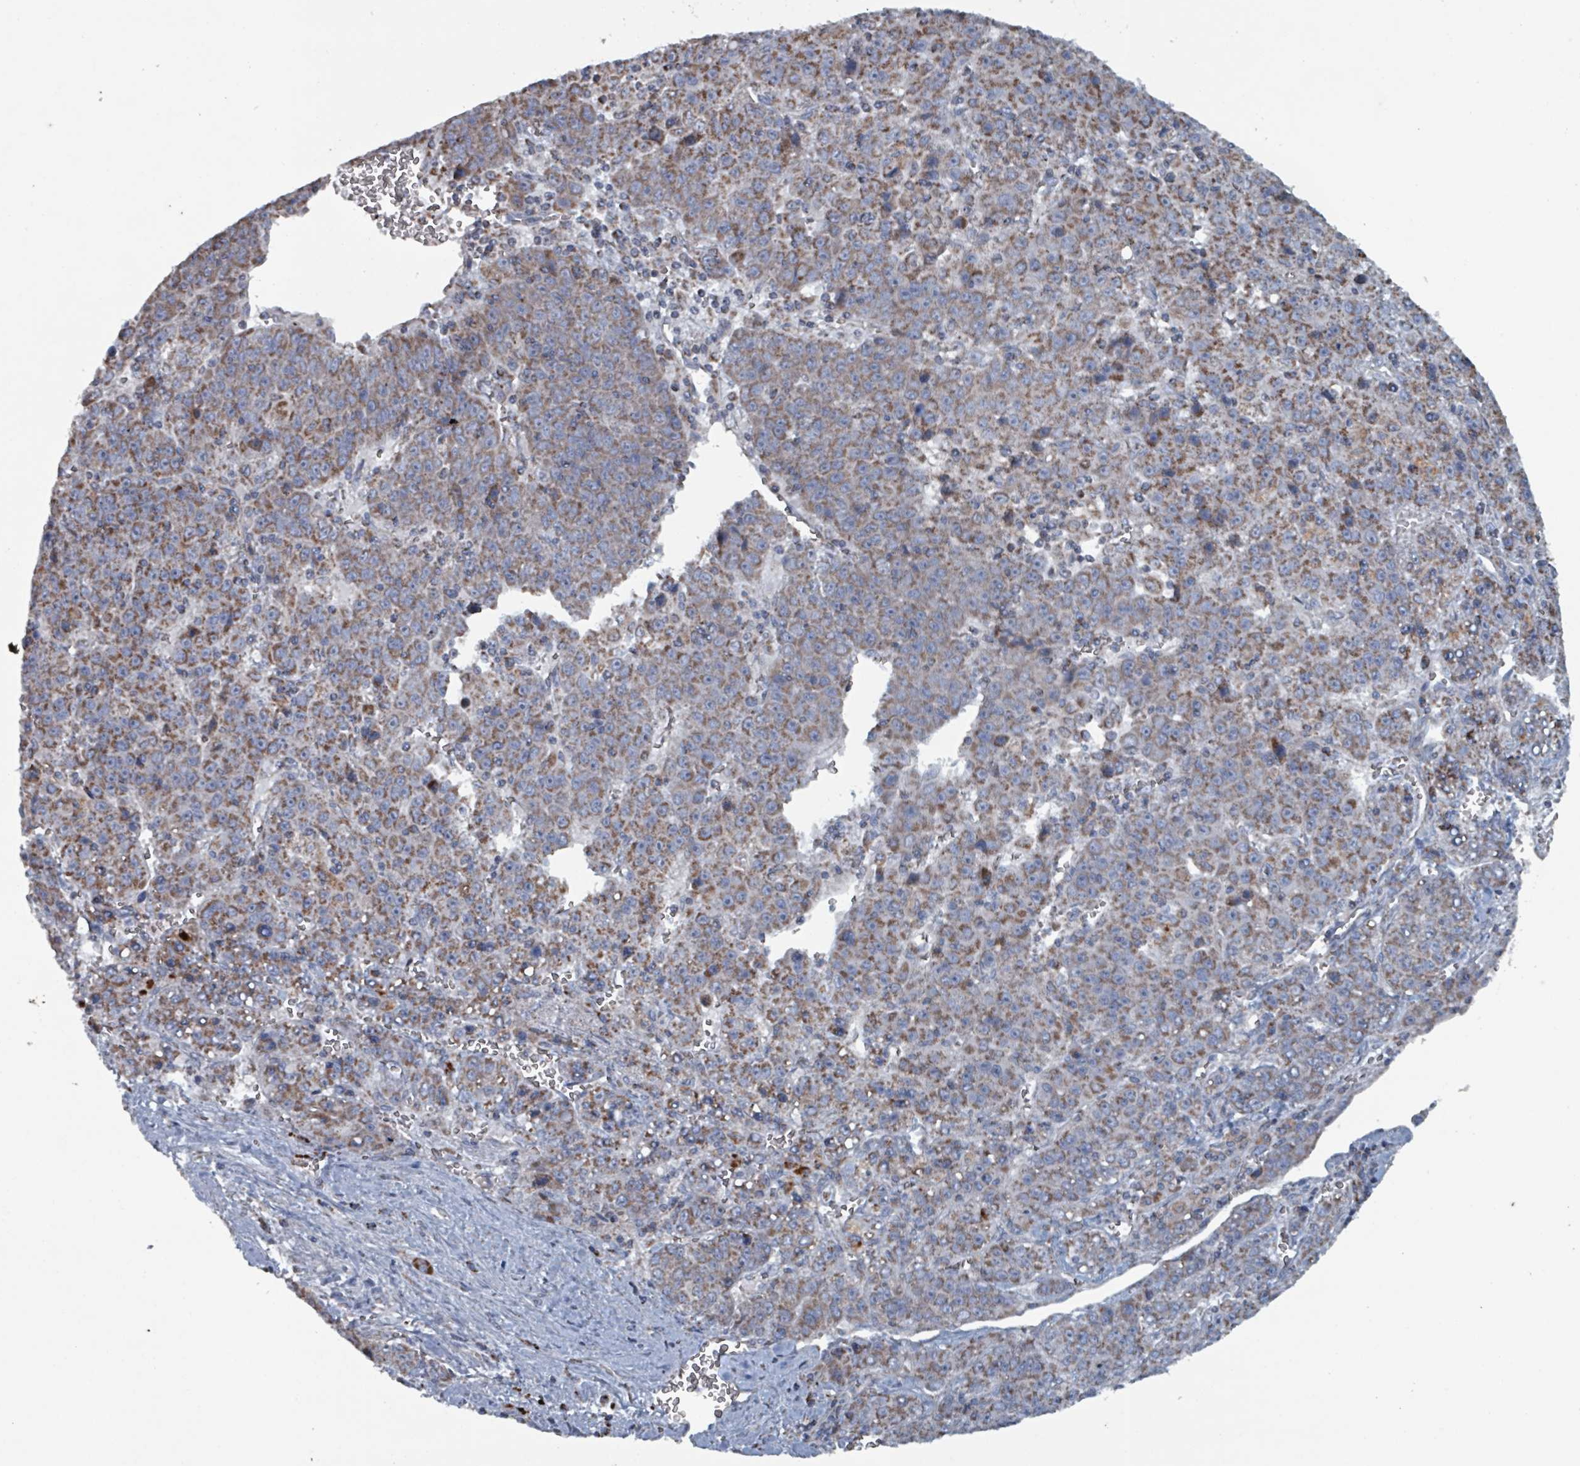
{"staining": {"intensity": "moderate", "quantity": ">75%", "location": "cytoplasmic/membranous"}, "tissue": "liver cancer", "cell_type": "Tumor cells", "image_type": "cancer", "snomed": [{"axis": "morphology", "description": "Carcinoma, Hepatocellular, NOS"}, {"axis": "topography", "description": "Liver"}], "caption": "Protein positivity by immunohistochemistry exhibits moderate cytoplasmic/membranous expression in about >75% of tumor cells in liver cancer (hepatocellular carcinoma).", "gene": "ABHD18", "patient": {"sex": "female", "age": 53}}